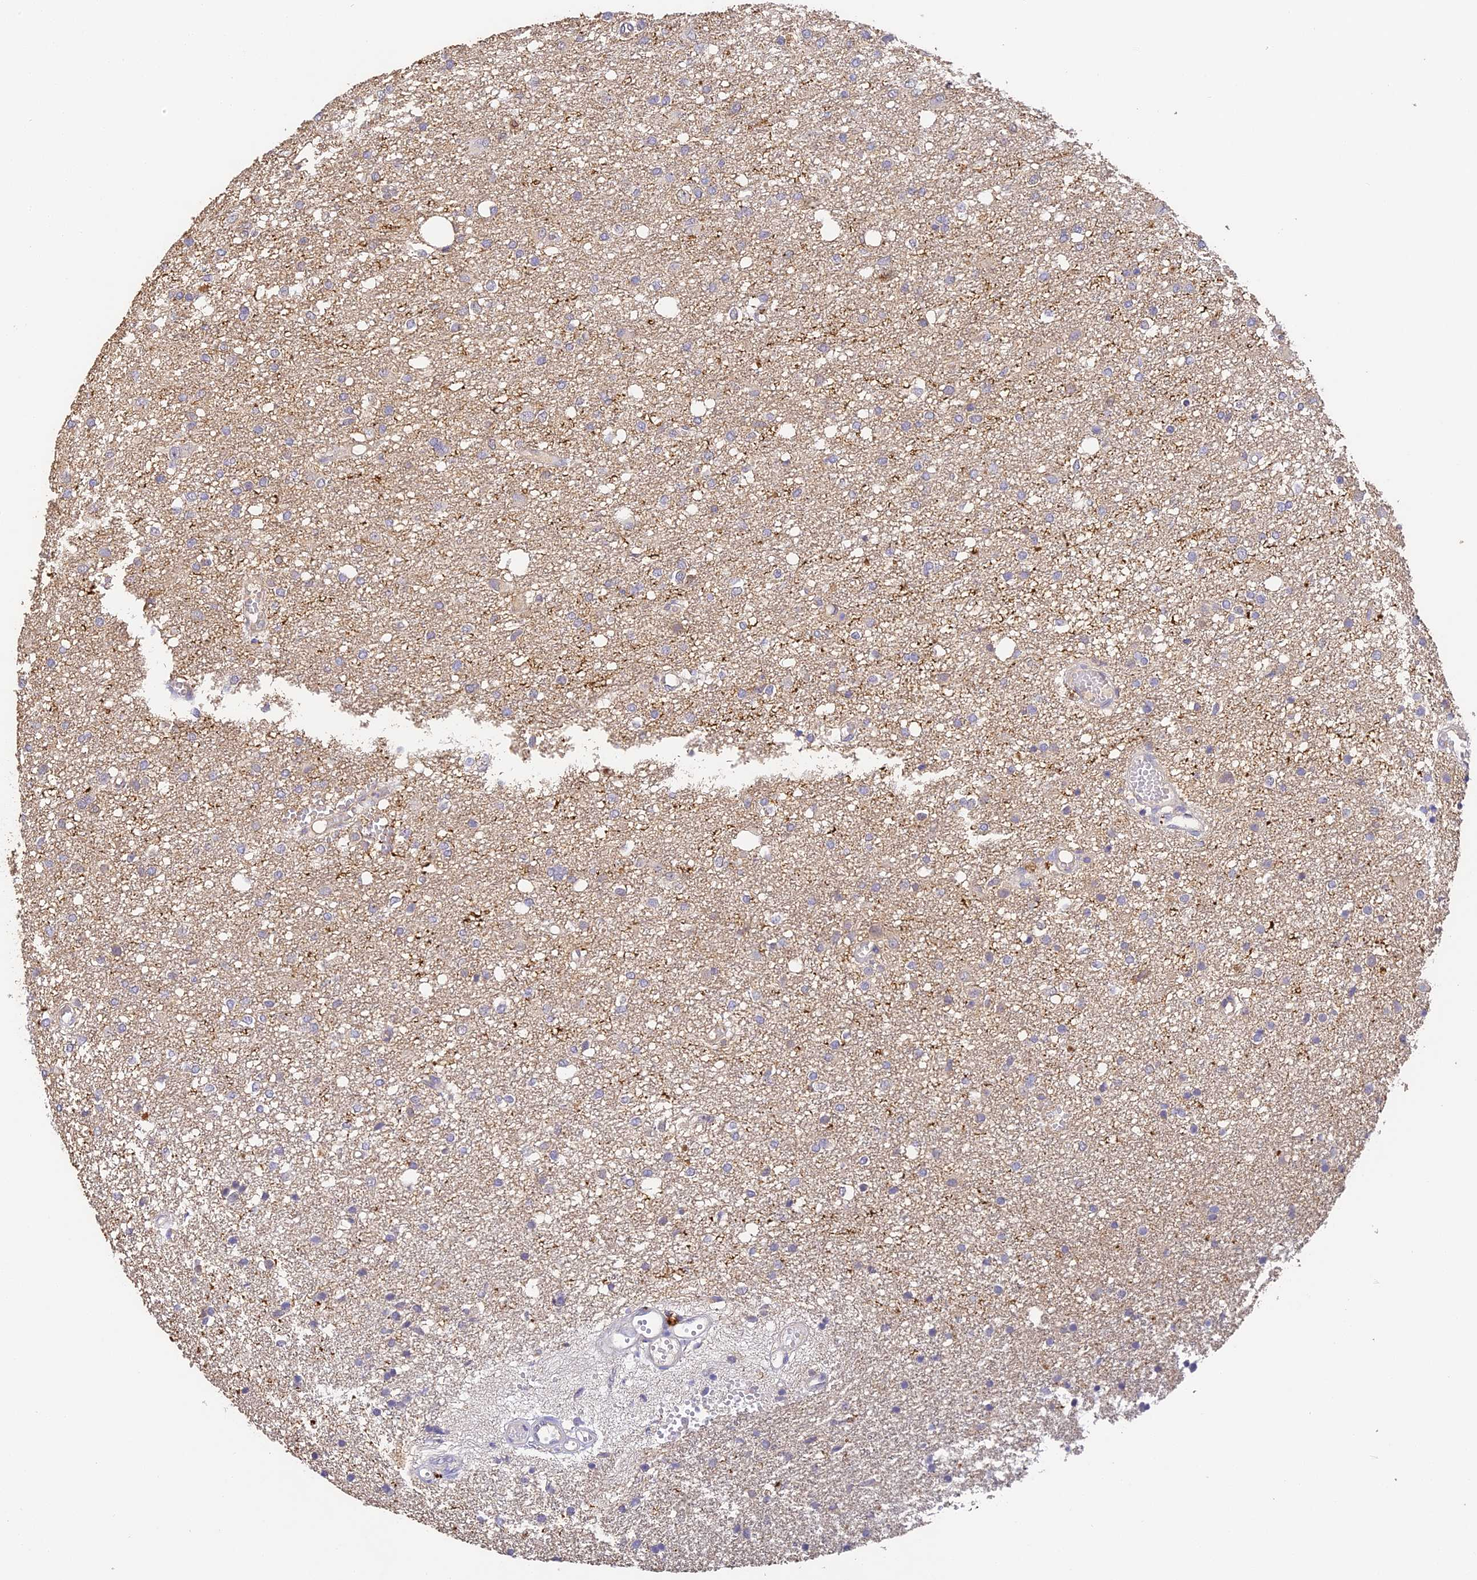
{"staining": {"intensity": "moderate", "quantity": "<25%", "location": "cytoplasmic/membranous"}, "tissue": "glioma", "cell_type": "Tumor cells", "image_type": "cancer", "snomed": [{"axis": "morphology", "description": "Glioma, malignant, High grade"}, {"axis": "topography", "description": "Brain"}], "caption": "Glioma stained with DAB immunohistochemistry (IHC) demonstrates low levels of moderate cytoplasmic/membranous positivity in about <25% of tumor cells.", "gene": "YAE1", "patient": {"sex": "female", "age": 59}}